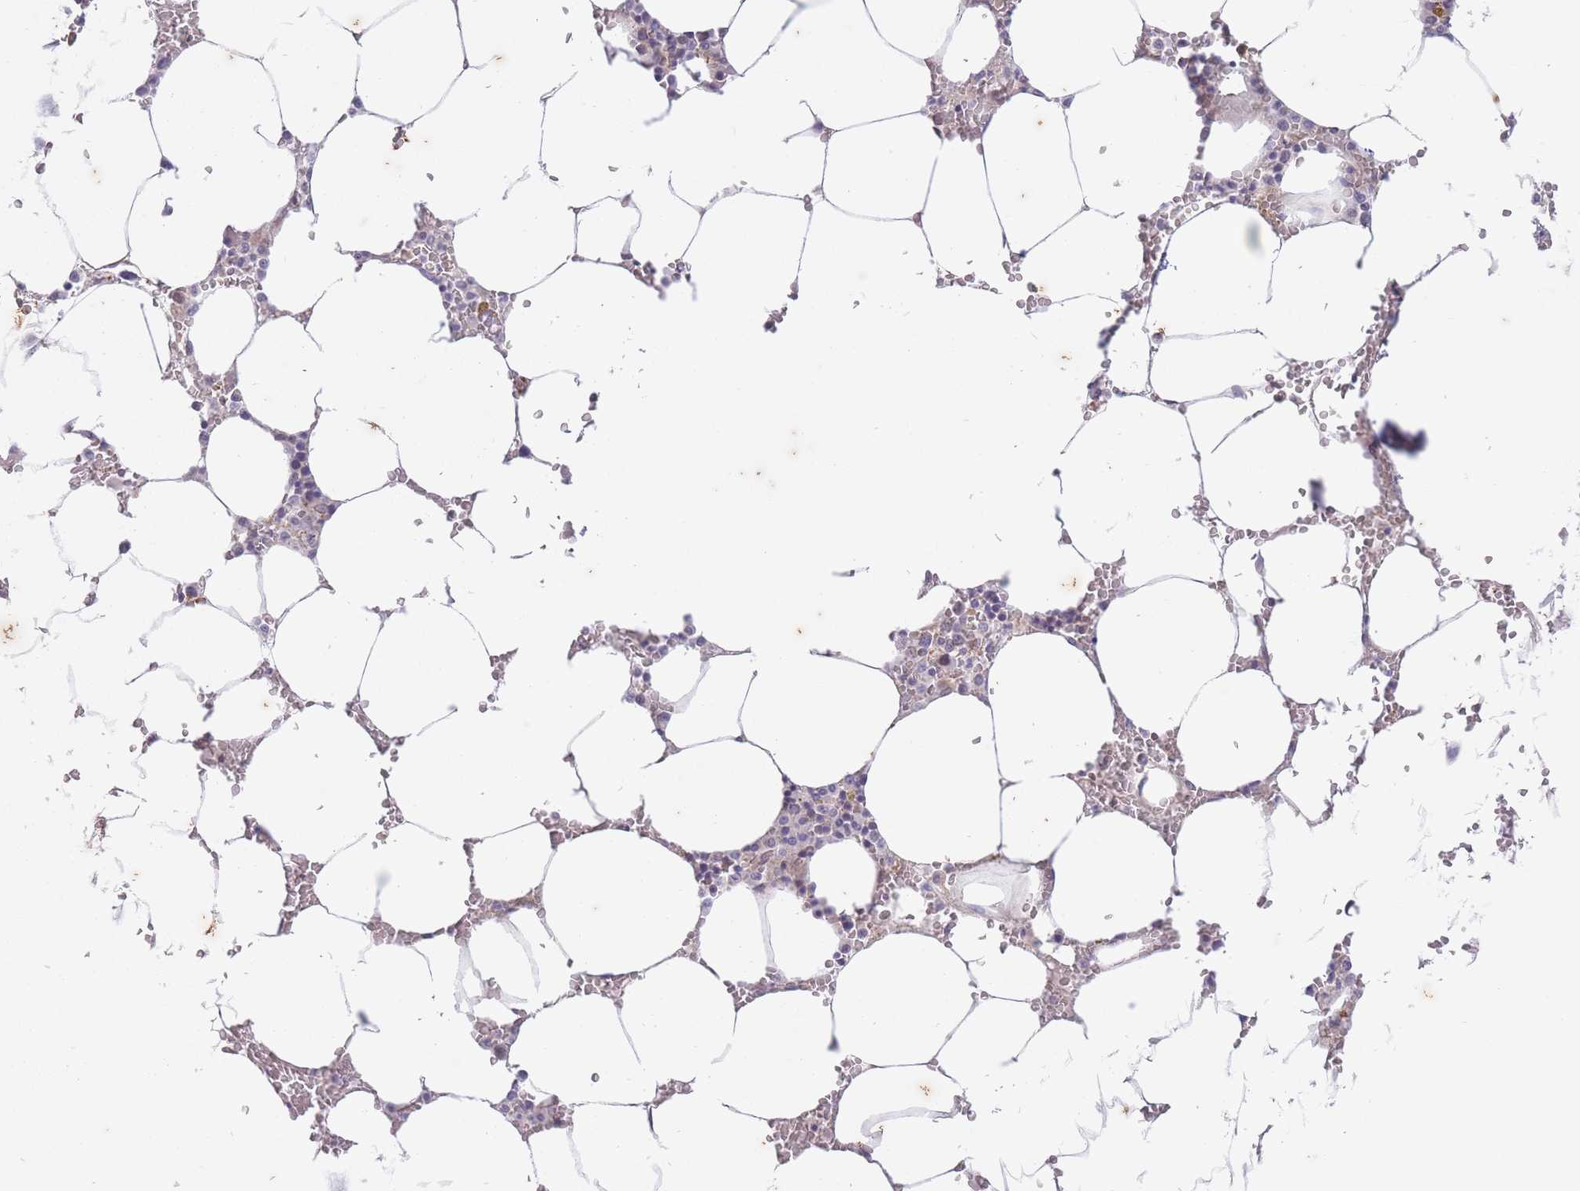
{"staining": {"intensity": "weak", "quantity": "<25%", "location": "cytoplasmic/membranous"}, "tissue": "bone marrow", "cell_type": "Hematopoietic cells", "image_type": "normal", "snomed": [{"axis": "morphology", "description": "Normal tissue, NOS"}, {"axis": "topography", "description": "Bone marrow"}], "caption": "Hematopoietic cells are negative for protein expression in normal human bone marrow. Brightfield microscopy of immunohistochemistry stained with DAB (brown) and hematoxylin (blue), captured at high magnification.", "gene": "ARPIN", "patient": {"sex": "male", "age": 70}}